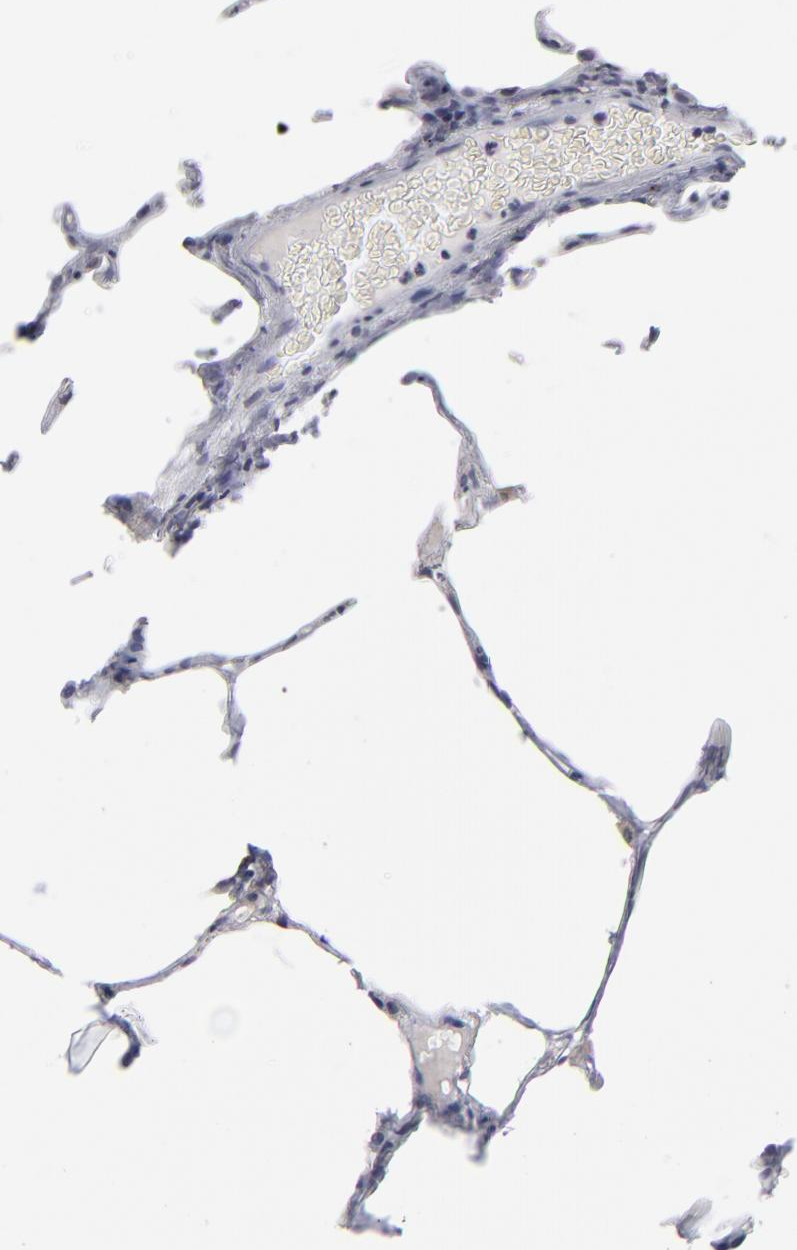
{"staining": {"intensity": "negative", "quantity": "none", "location": "none"}, "tissue": "lung", "cell_type": "Alveolar cells", "image_type": "normal", "snomed": [{"axis": "morphology", "description": "Normal tissue, NOS"}, {"axis": "topography", "description": "Lung"}], "caption": "Immunohistochemistry photomicrograph of normal lung: lung stained with DAB displays no significant protein expression in alveolar cells.", "gene": "RPH3A", "patient": {"sex": "female", "age": 75}}